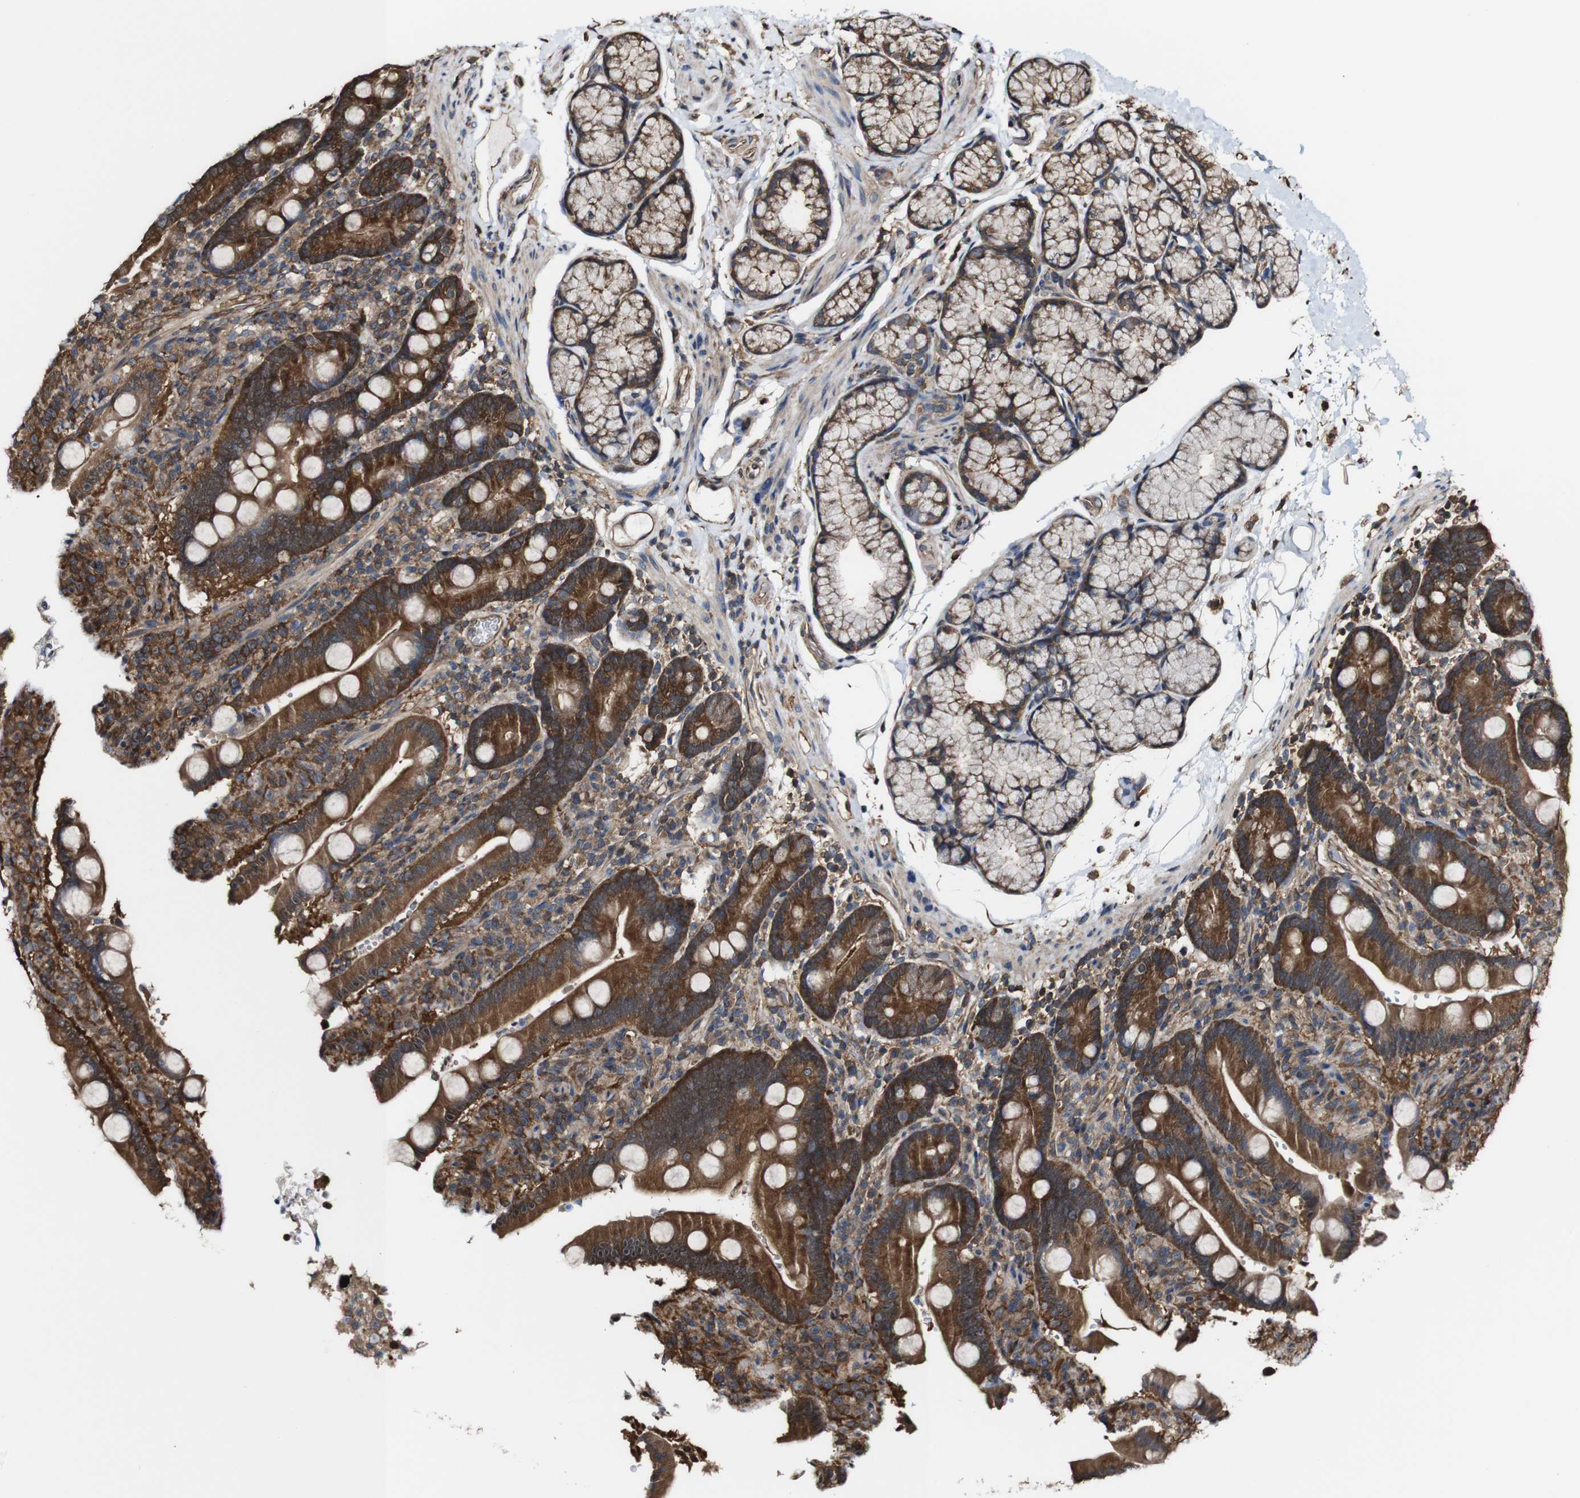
{"staining": {"intensity": "moderate", "quantity": ">75%", "location": "cytoplasmic/membranous"}, "tissue": "duodenum", "cell_type": "Glandular cells", "image_type": "normal", "snomed": [{"axis": "morphology", "description": "Normal tissue, NOS"}, {"axis": "topography", "description": "Small intestine, NOS"}], "caption": "Immunohistochemistry (DAB) staining of benign human duodenum shows moderate cytoplasmic/membranous protein staining in approximately >75% of glandular cells.", "gene": "PTPRR", "patient": {"sex": "female", "age": 71}}